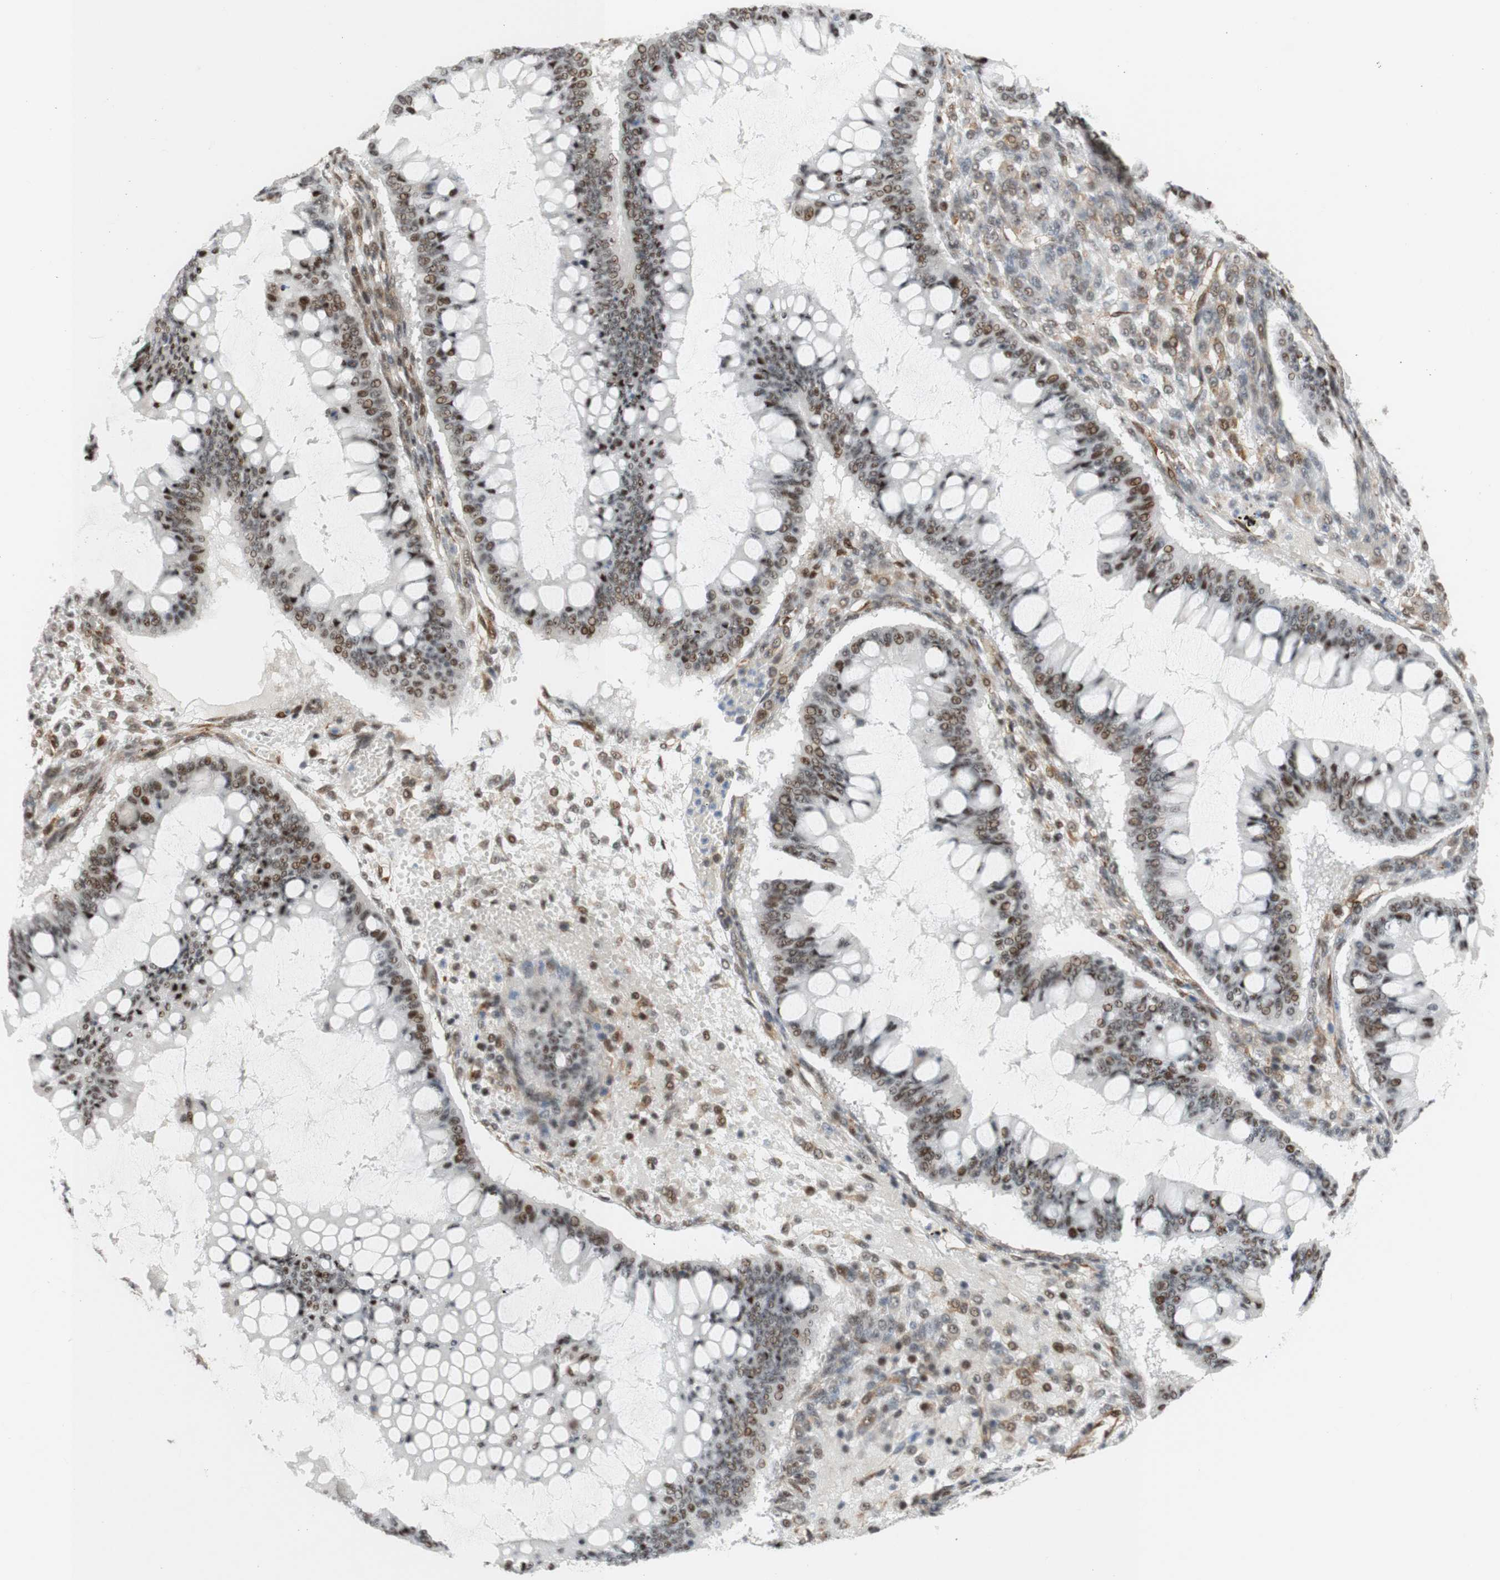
{"staining": {"intensity": "moderate", "quantity": ">75%", "location": "nuclear"}, "tissue": "ovarian cancer", "cell_type": "Tumor cells", "image_type": "cancer", "snomed": [{"axis": "morphology", "description": "Cystadenocarcinoma, mucinous, NOS"}, {"axis": "topography", "description": "Ovary"}], "caption": "Human mucinous cystadenocarcinoma (ovarian) stained with a brown dye exhibits moderate nuclear positive staining in about >75% of tumor cells.", "gene": "SAP18", "patient": {"sex": "female", "age": 73}}